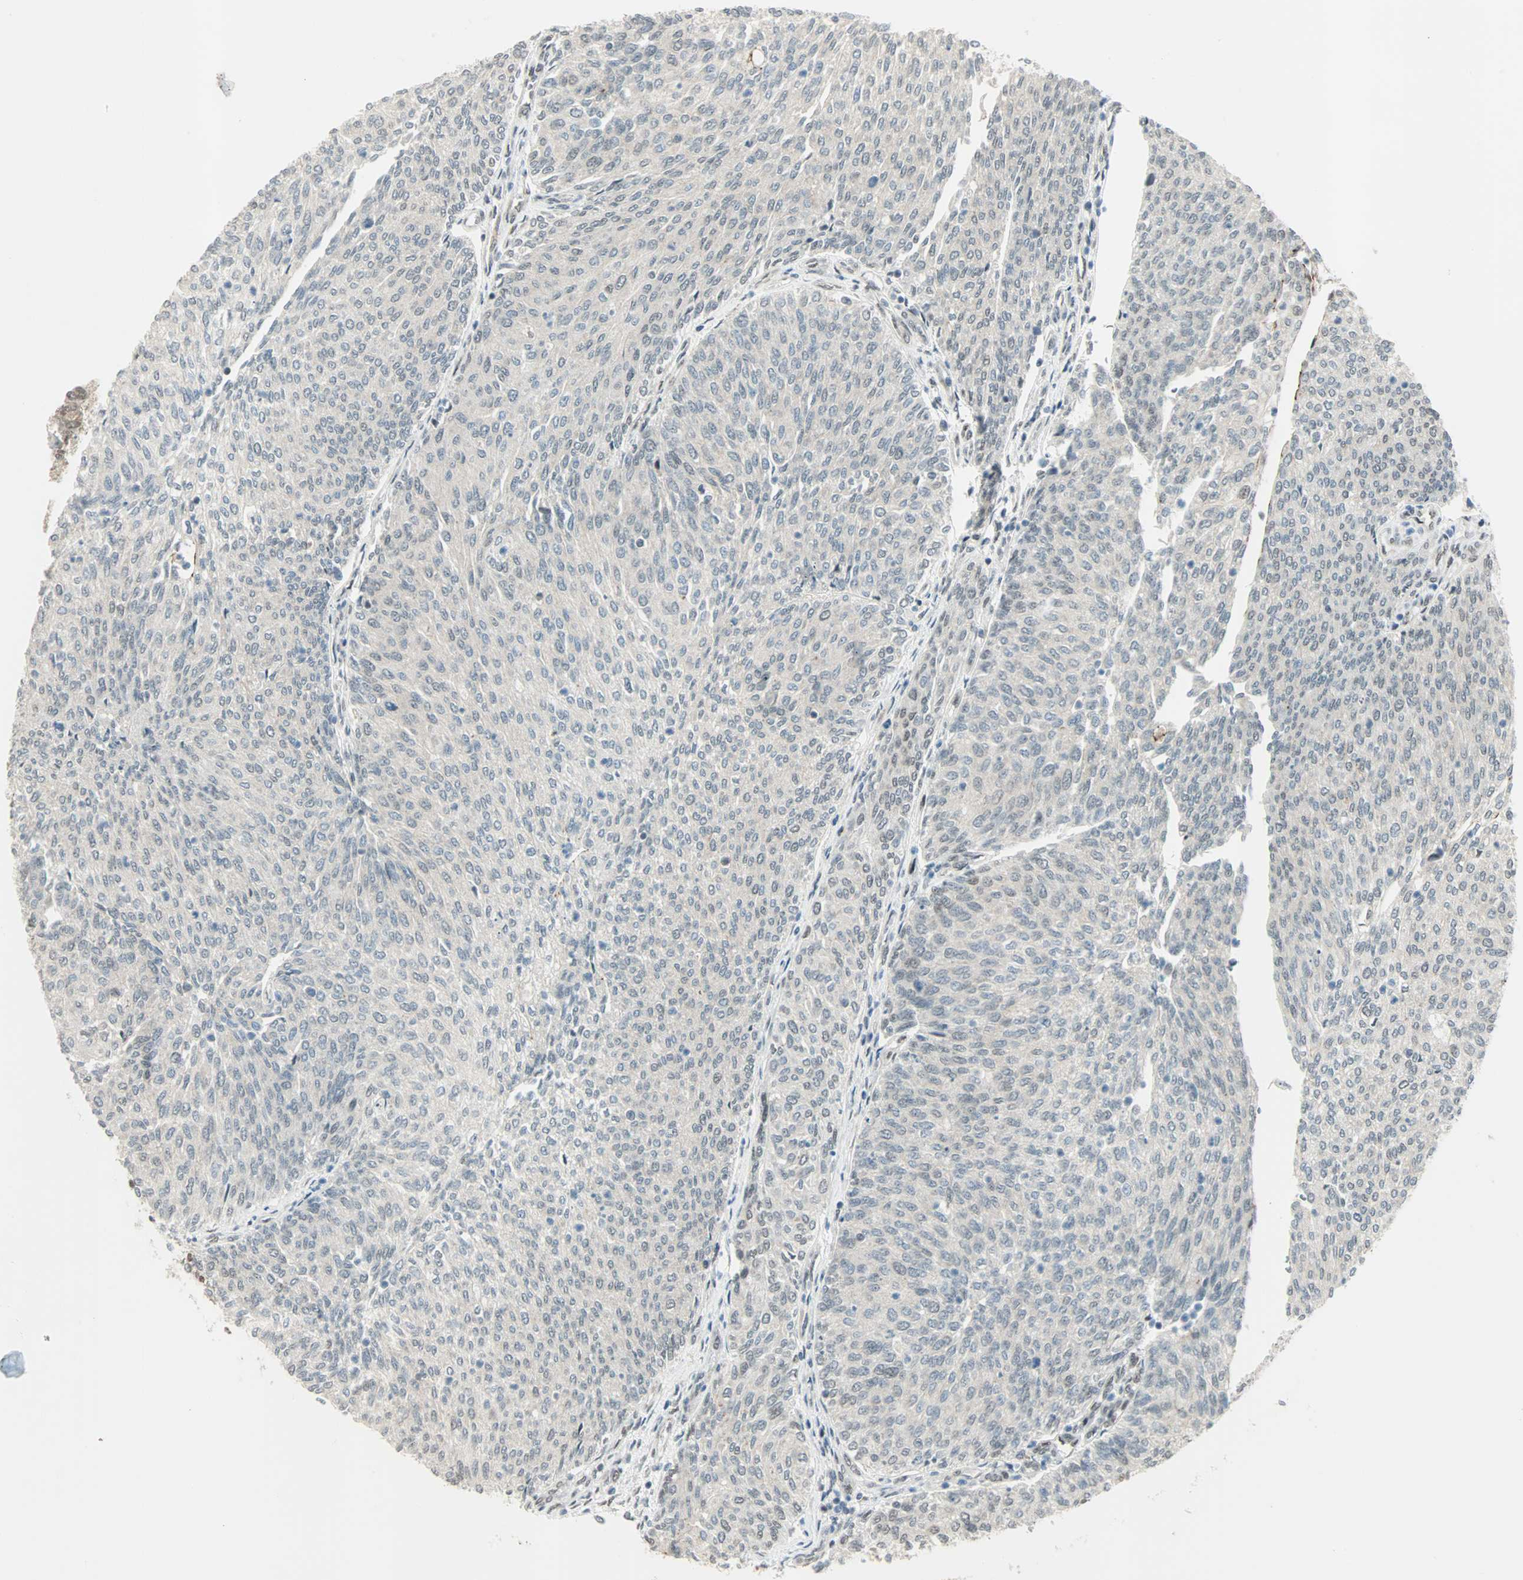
{"staining": {"intensity": "negative", "quantity": "none", "location": "none"}, "tissue": "urothelial cancer", "cell_type": "Tumor cells", "image_type": "cancer", "snomed": [{"axis": "morphology", "description": "Urothelial carcinoma, Low grade"}, {"axis": "topography", "description": "Urinary bladder"}], "caption": "The immunohistochemistry photomicrograph has no significant expression in tumor cells of urothelial carcinoma (low-grade) tissue.", "gene": "CBX4", "patient": {"sex": "female", "age": 79}}